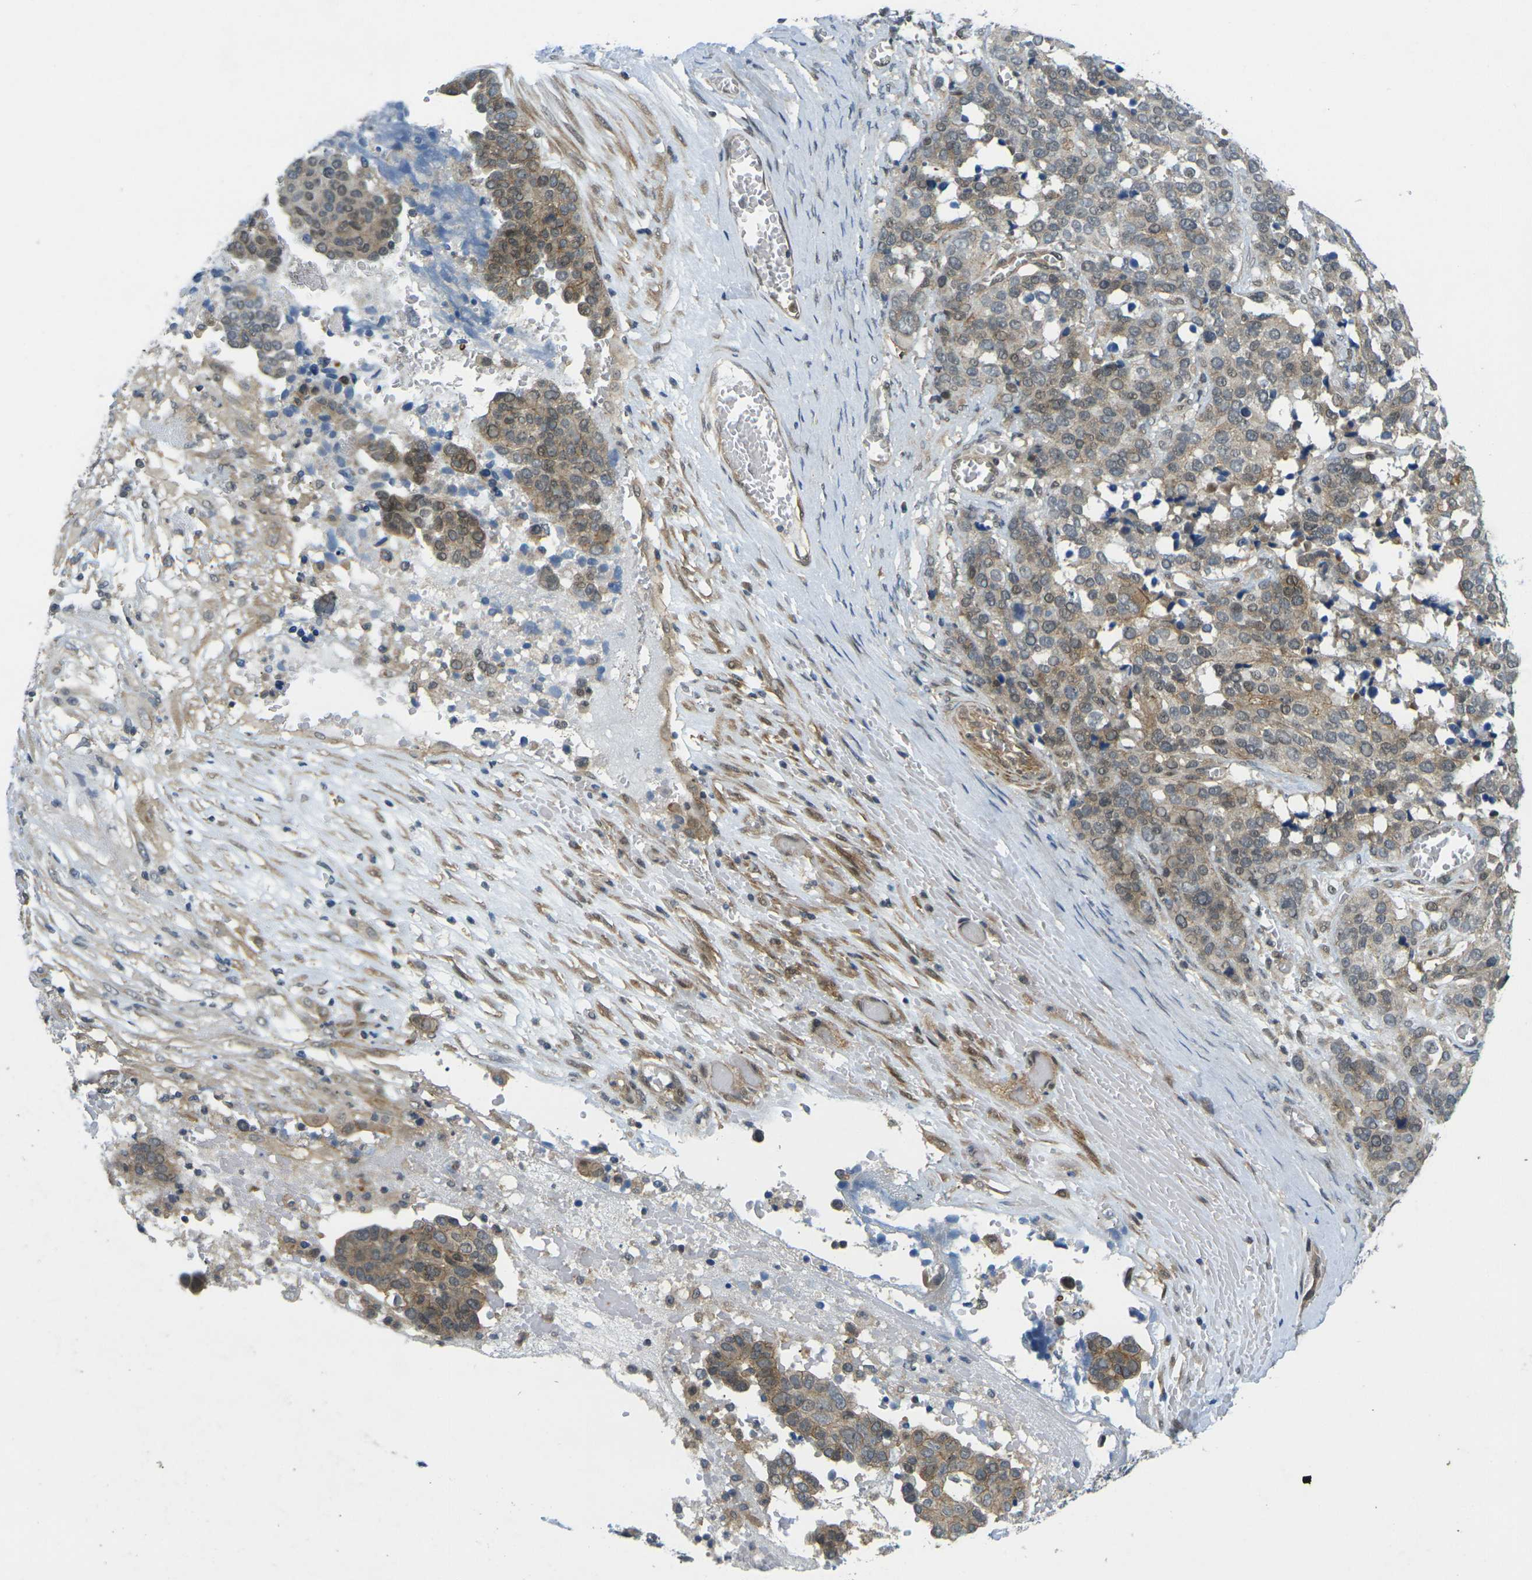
{"staining": {"intensity": "moderate", "quantity": "25%-75%", "location": "cytoplasmic/membranous,nuclear"}, "tissue": "ovarian cancer", "cell_type": "Tumor cells", "image_type": "cancer", "snomed": [{"axis": "morphology", "description": "Cystadenocarcinoma, serous, NOS"}, {"axis": "topography", "description": "Ovary"}], "caption": "Immunohistochemical staining of human ovarian cancer (serous cystadenocarcinoma) exhibits moderate cytoplasmic/membranous and nuclear protein expression in about 25%-75% of tumor cells.", "gene": "KCTD10", "patient": {"sex": "female", "age": 44}}